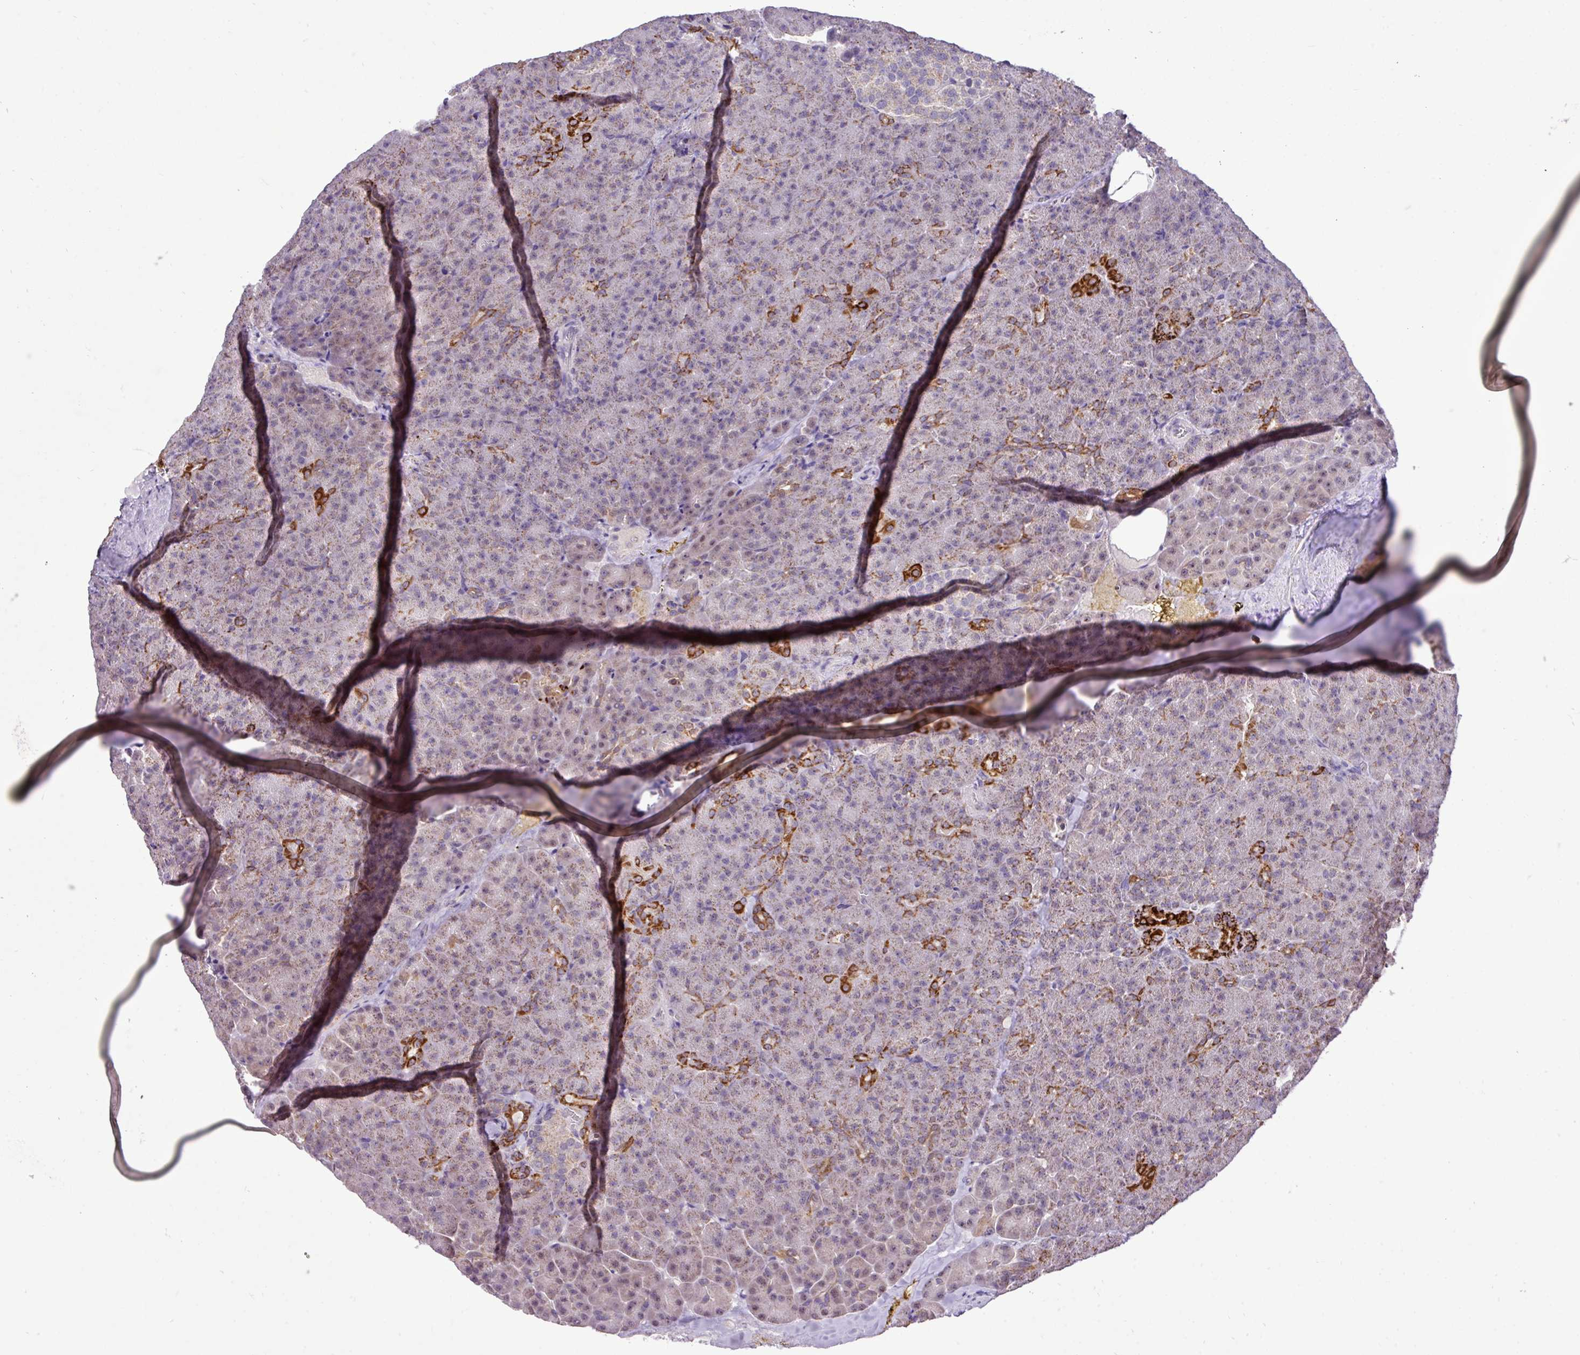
{"staining": {"intensity": "strong", "quantity": "<25%", "location": "cytoplasmic/membranous"}, "tissue": "pancreas", "cell_type": "Exocrine glandular cells", "image_type": "normal", "snomed": [{"axis": "morphology", "description": "Normal tissue, NOS"}, {"axis": "topography", "description": "Pancreas"}], "caption": "Immunohistochemistry (IHC) micrograph of normal pancreas: pancreas stained using immunohistochemistry exhibits medium levels of strong protein expression localized specifically in the cytoplasmic/membranous of exocrine glandular cells, appearing as a cytoplasmic/membranous brown color.", "gene": "SGPP1", "patient": {"sex": "female", "age": 74}}